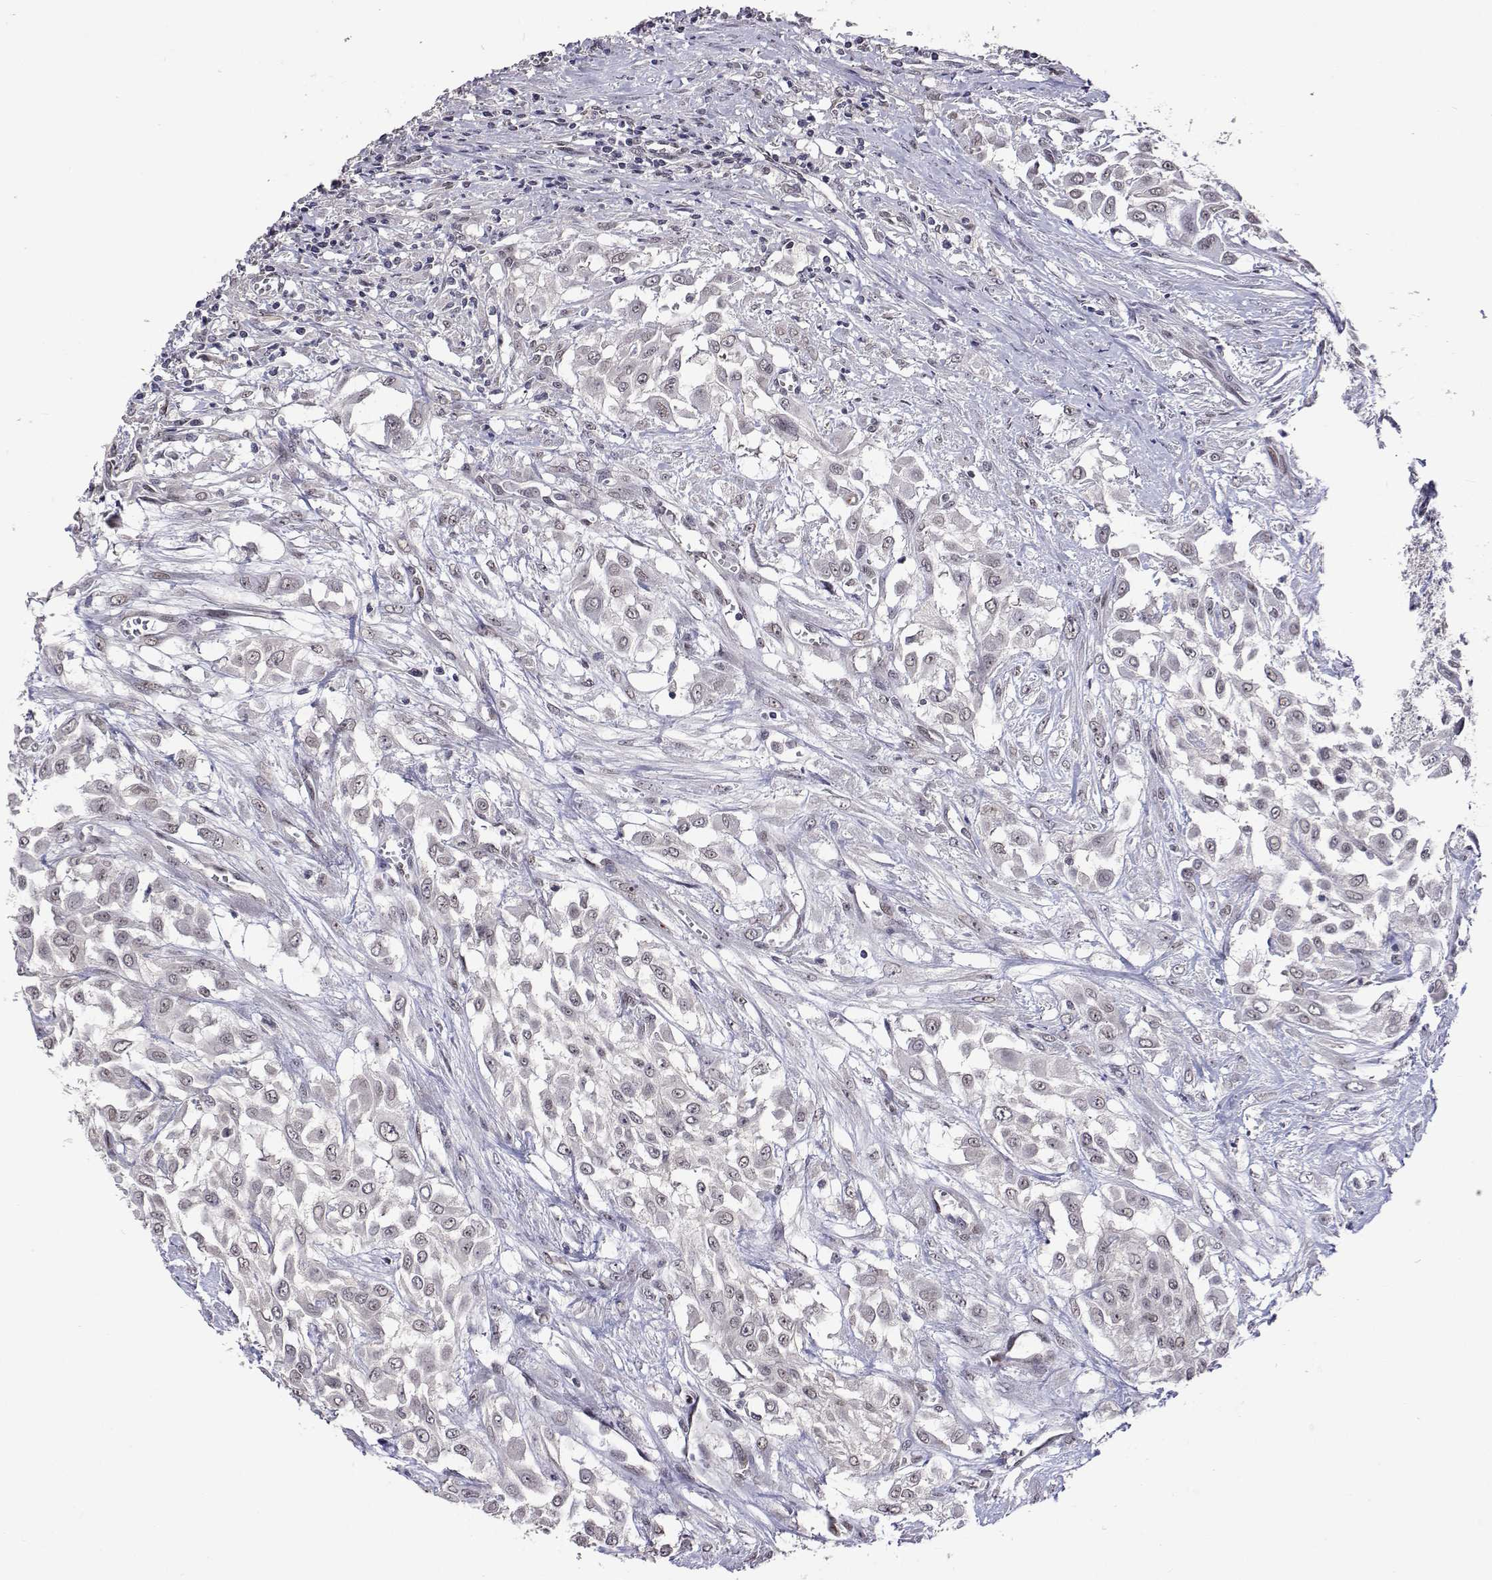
{"staining": {"intensity": "weak", "quantity": "25%-75%", "location": "nuclear"}, "tissue": "urothelial cancer", "cell_type": "Tumor cells", "image_type": "cancer", "snomed": [{"axis": "morphology", "description": "Urothelial carcinoma, High grade"}, {"axis": "topography", "description": "Urinary bladder"}], "caption": "High-power microscopy captured an immunohistochemistry (IHC) photomicrograph of urothelial cancer, revealing weak nuclear staining in approximately 25%-75% of tumor cells.", "gene": "HNRNPA0", "patient": {"sex": "male", "age": 57}}